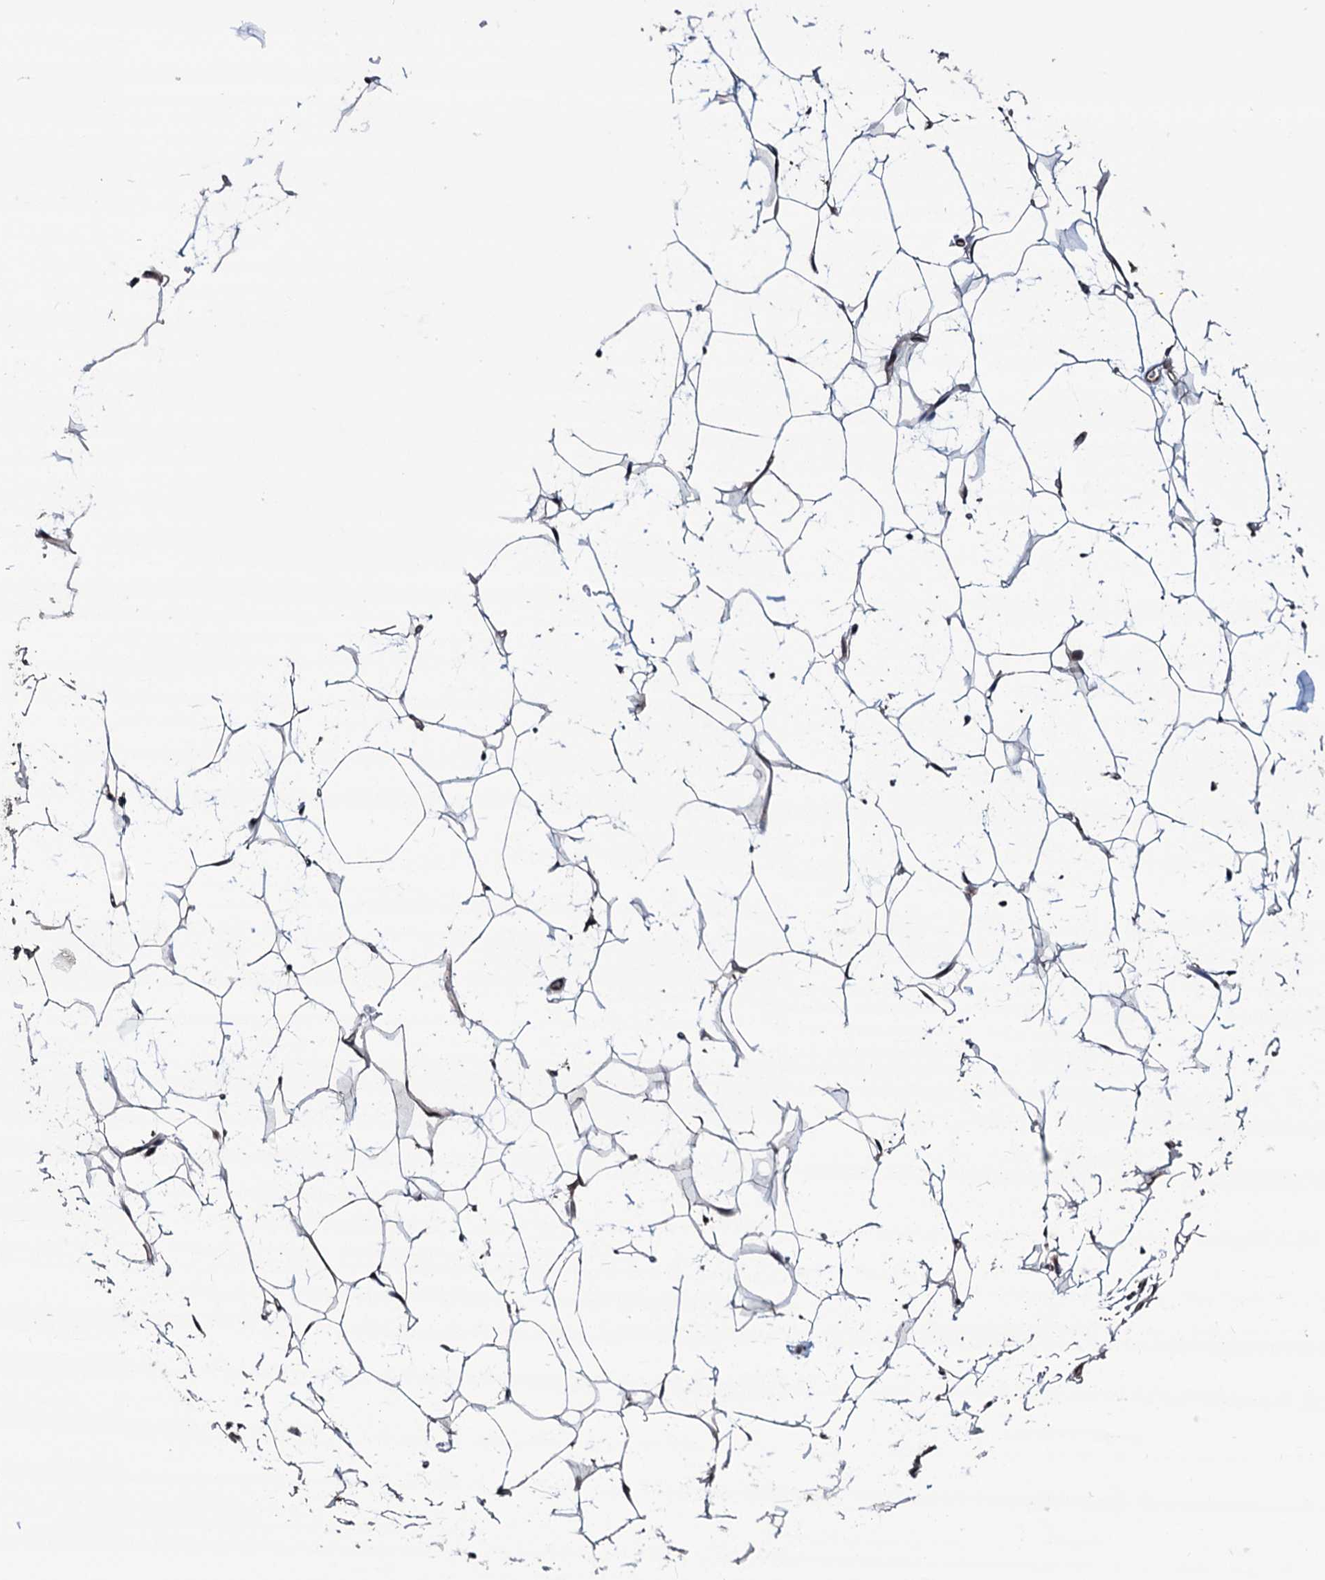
{"staining": {"intensity": "moderate", "quantity": ">75%", "location": "nuclear"}, "tissue": "adipose tissue", "cell_type": "Adipocytes", "image_type": "normal", "snomed": [{"axis": "morphology", "description": "Normal tissue, NOS"}, {"axis": "topography", "description": "Breast"}], "caption": "DAB (3,3'-diaminobenzidine) immunohistochemical staining of unremarkable adipose tissue reveals moderate nuclear protein staining in approximately >75% of adipocytes. (IHC, brightfield microscopy, high magnification).", "gene": "OGFOD2", "patient": {"sex": "female", "age": 26}}